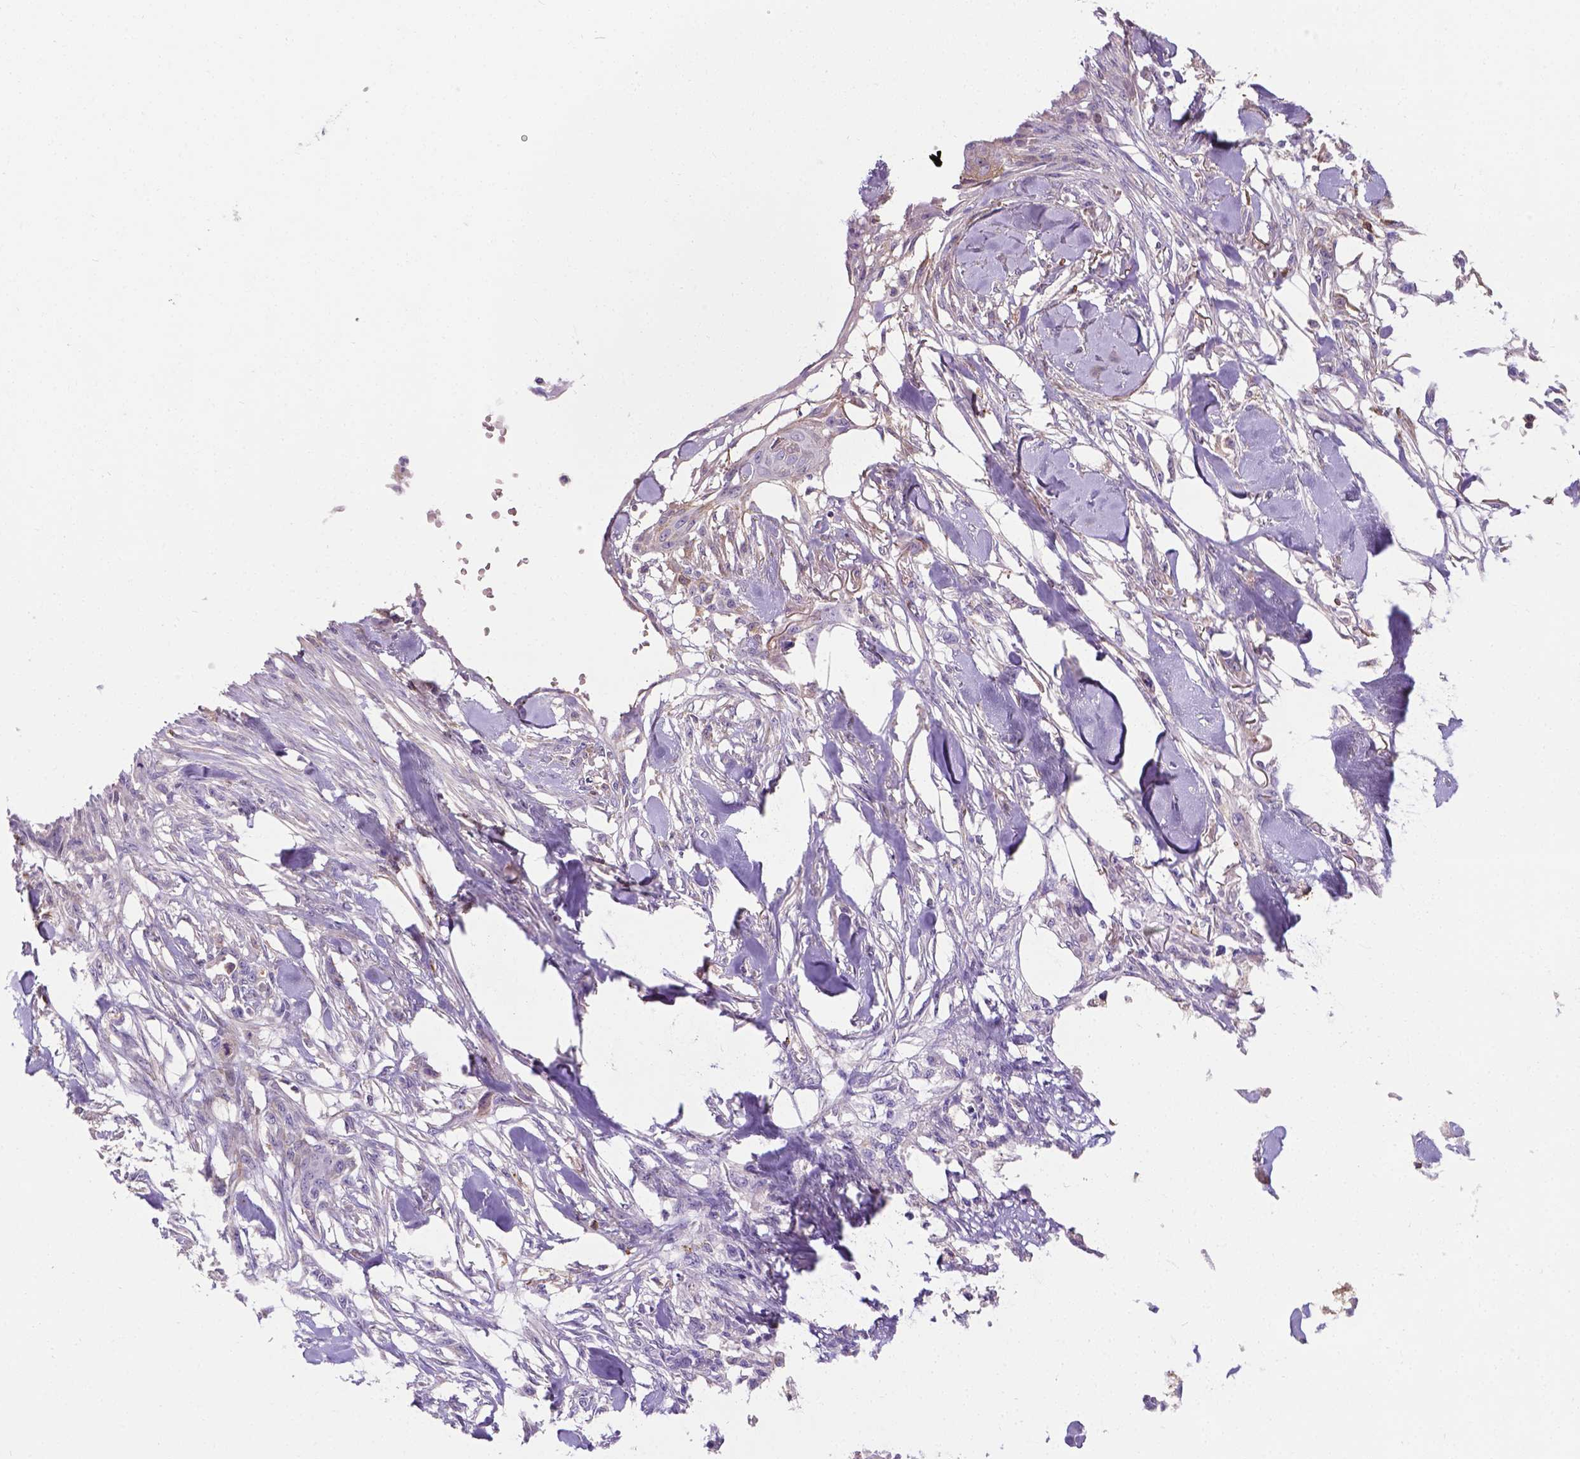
{"staining": {"intensity": "moderate", "quantity": "<25%", "location": "cytoplasmic/membranous"}, "tissue": "skin cancer", "cell_type": "Tumor cells", "image_type": "cancer", "snomed": [{"axis": "morphology", "description": "Squamous cell carcinoma, NOS"}, {"axis": "topography", "description": "Skin"}], "caption": "Squamous cell carcinoma (skin) stained with immunohistochemistry shows moderate cytoplasmic/membranous positivity in about <25% of tumor cells. The staining is performed using DAB brown chromogen to label protein expression. The nuclei are counter-stained blue using hematoxylin.", "gene": "APOE", "patient": {"sex": "male", "age": 79}}